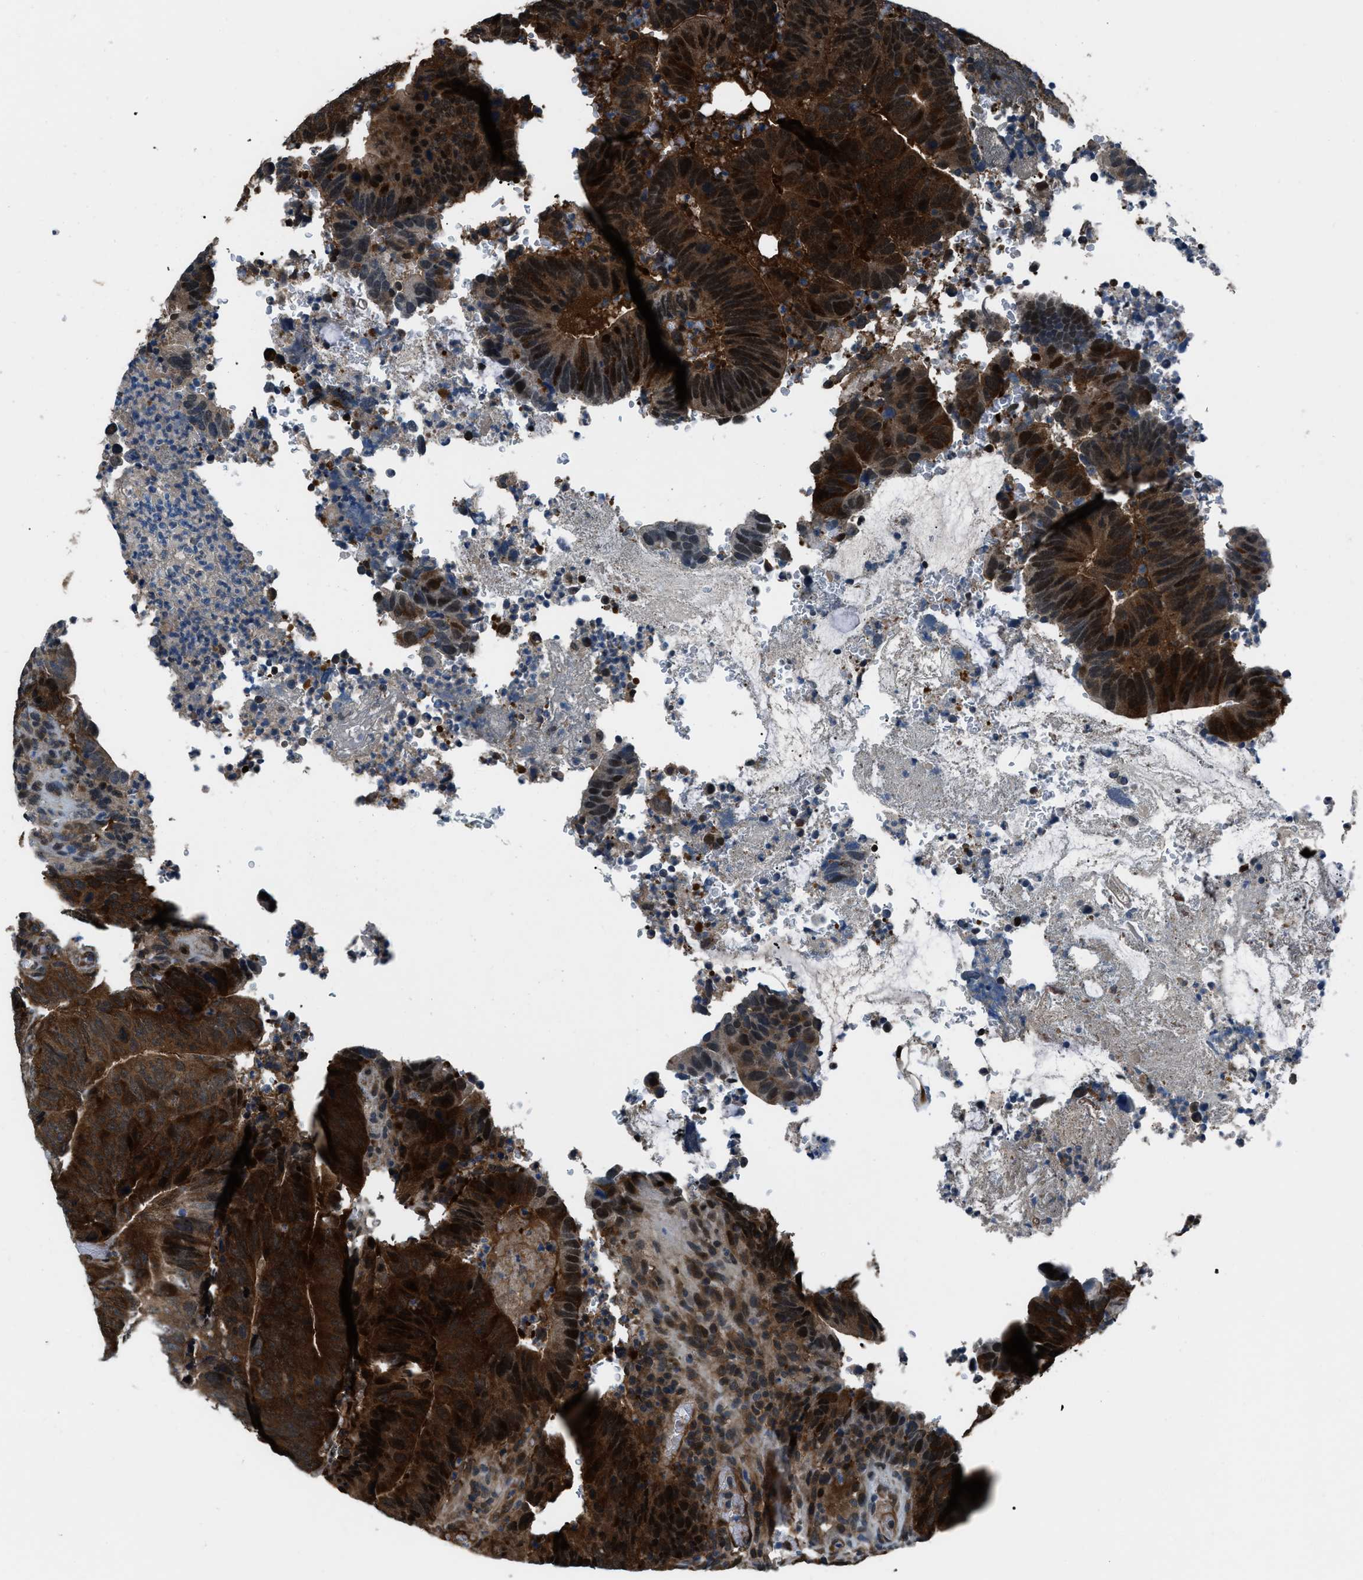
{"staining": {"intensity": "strong", "quantity": ">75%", "location": "cytoplasmic/membranous,nuclear"}, "tissue": "colorectal cancer", "cell_type": "Tumor cells", "image_type": "cancer", "snomed": [{"axis": "morphology", "description": "Adenocarcinoma, NOS"}, {"axis": "topography", "description": "Colon"}], "caption": "An IHC photomicrograph of neoplastic tissue is shown. Protein staining in brown labels strong cytoplasmic/membranous and nuclear positivity in colorectal adenocarcinoma within tumor cells.", "gene": "NUDCD3", "patient": {"sex": "male", "age": 56}}